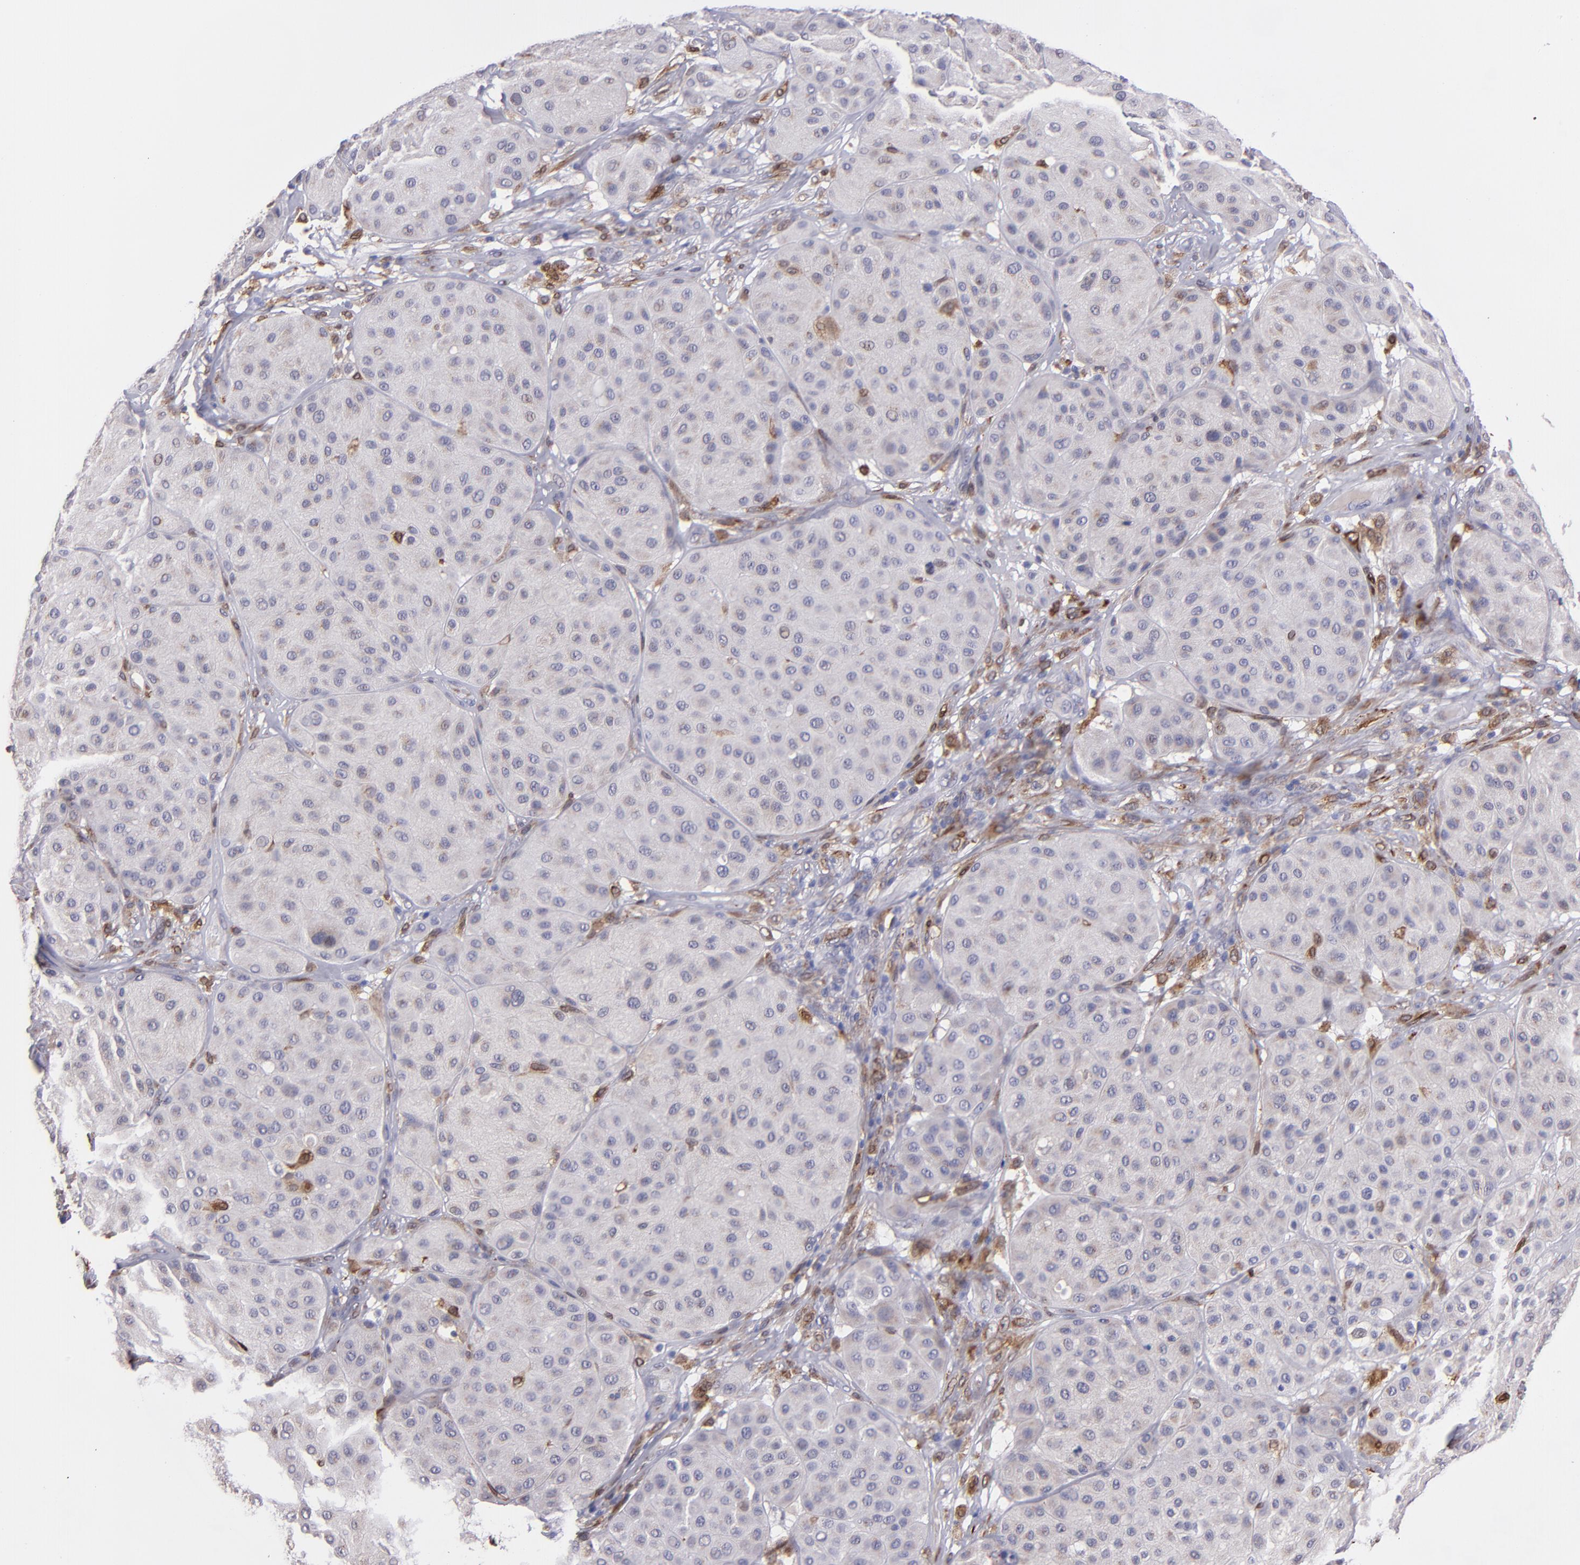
{"staining": {"intensity": "negative", "quantity": "none", "location": "none"}, "tissue": "melanoma", "cell_type": "Tumor cells", "image_type": "cancer", "snomed": [{"axis": "morphology", "description": "Normal tissue, NOS"}, {"axis": "morphology", "description": "Malignant melanoma, Metastatic site"}, {"axis": "topography", "description": "Skin"}], "caption": "The immunohistochemistry (IHC) micrograph has no significant staining in tumor cells of melanoma tissue.", "gene": "PTGS1", "patient": {"sex": "male", "age": 41}}